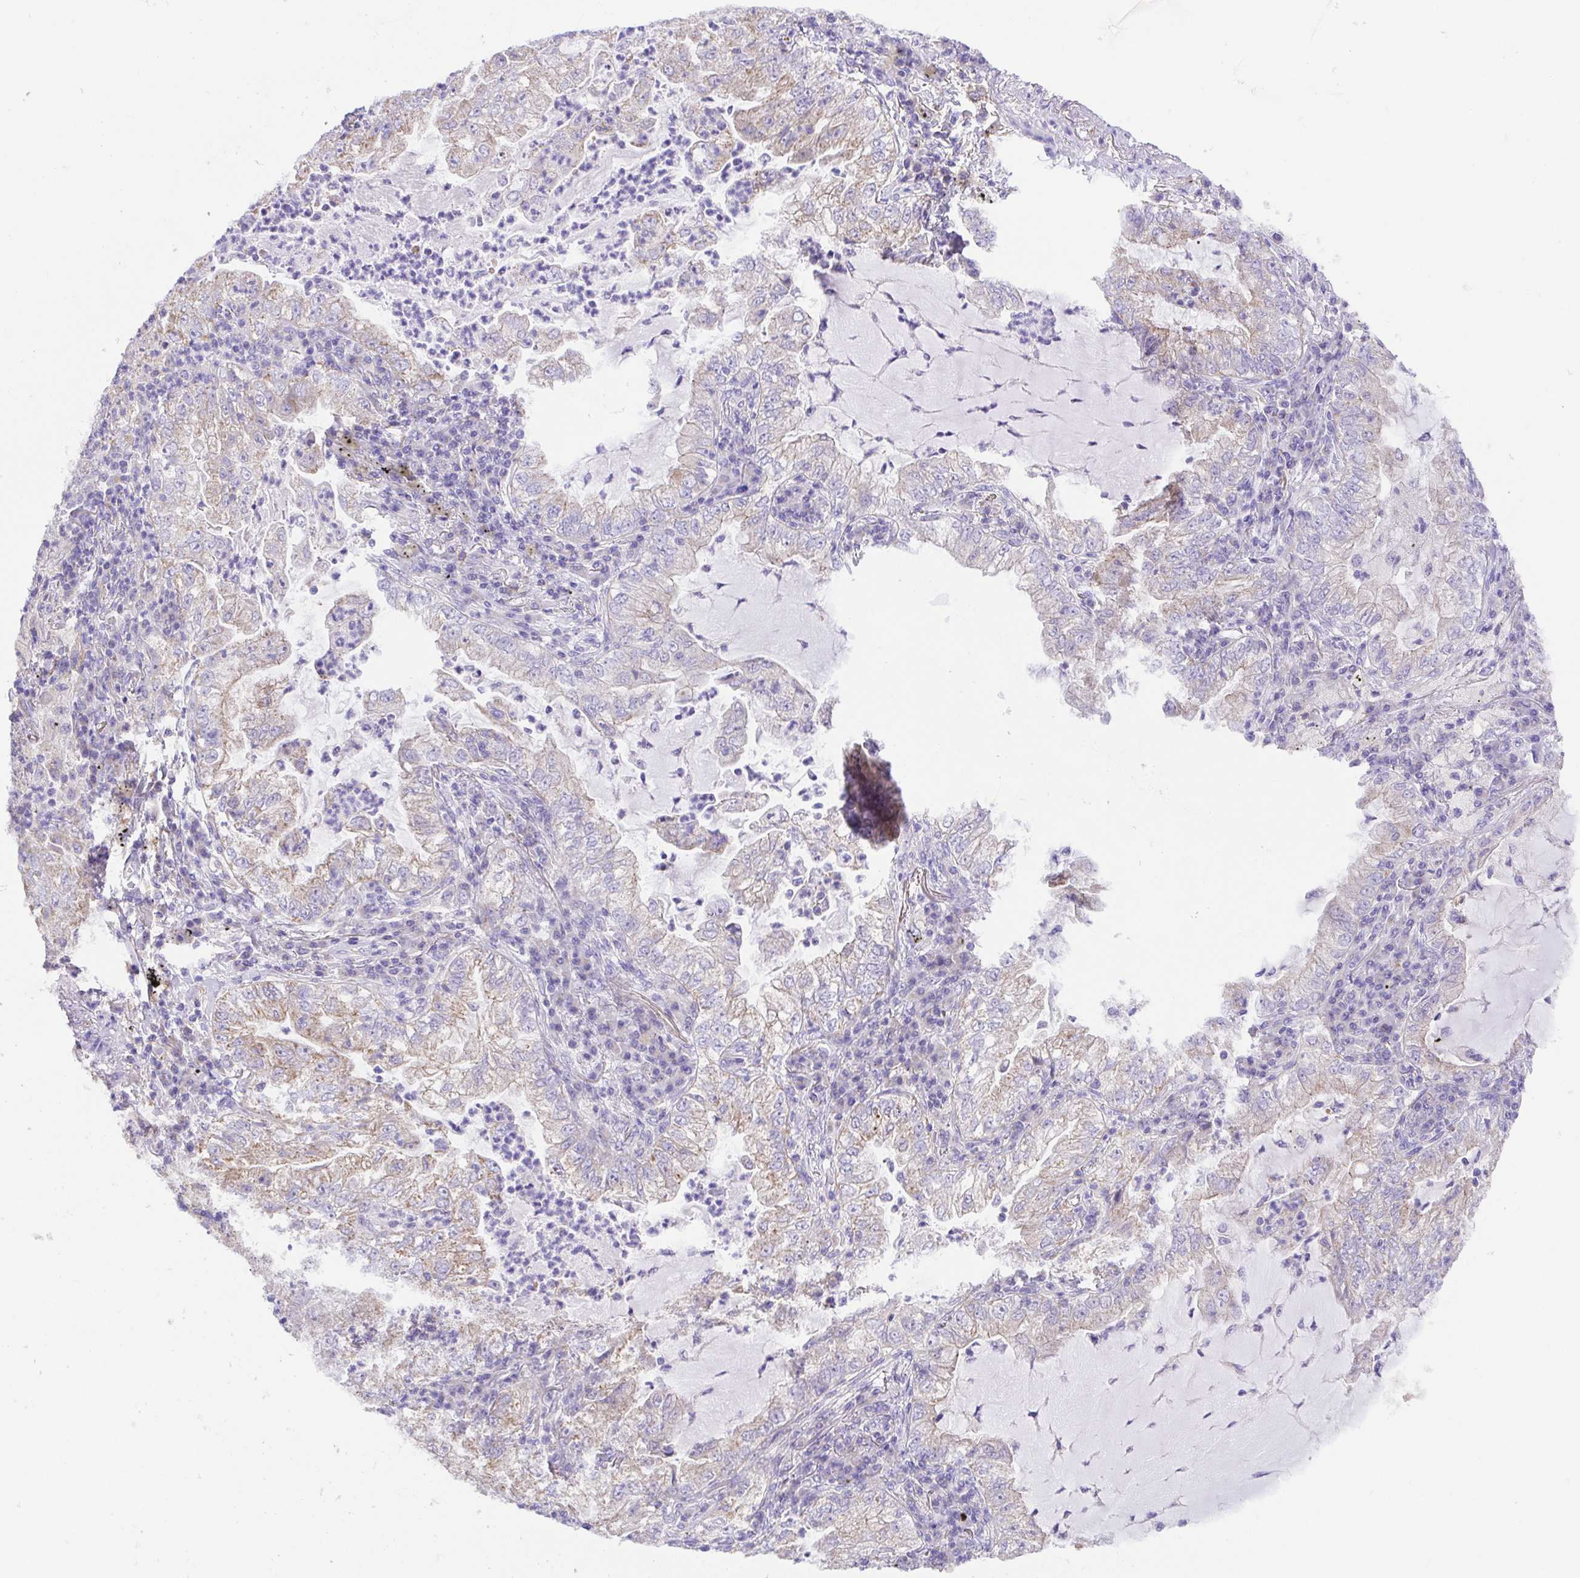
{"staining": {"intensity": "weak", "quantity": "25%-75%", "location": "cytoplasmic/membranous"}, "tissue": "lung cancer", "cell_type": "Tumor cells", "image_type": "cancer", "snomed": [{"axis": "morphology", "description": "Adenocarcinoma, NOS"}, {"axis": "topography", "description": "Lung"}], "caption": "IHC photomicrograph of lung cancer stained for a protein (brown), which reveals low levels of weak cytoplasmic/membranous expression in approximately 25%-75% of tumor cells.", "gene": "SLC13A1", "patient": {"sex": "female", "age": 73}}